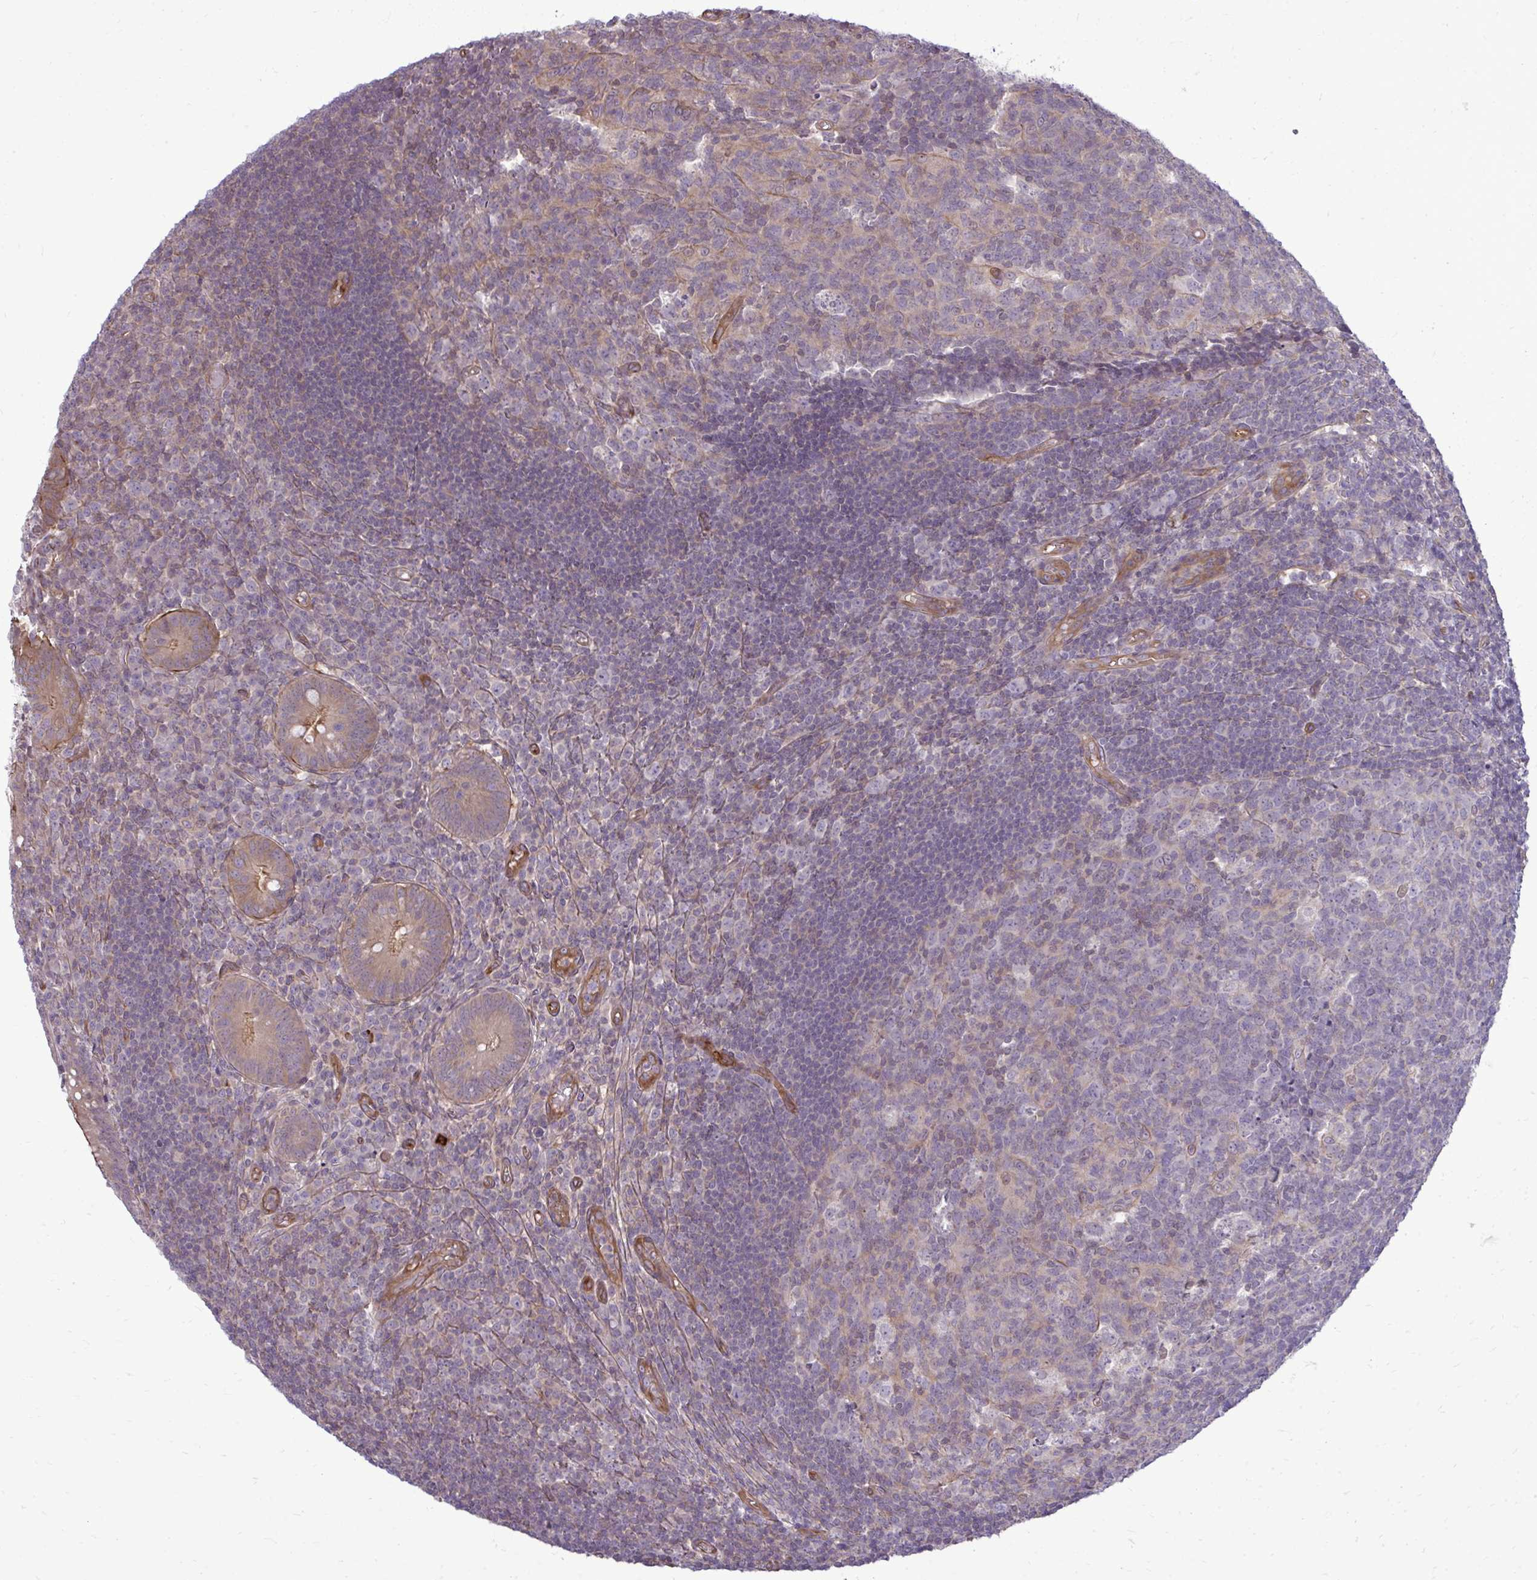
{"staining": {"intensity": "moderate", "quantity": ">75%", "location": "cytoplasmic/membranous"}, "tissue": "appendix", "cell_type": "Glandular cells", "image_type": "normal", "snomed": [{"axis": "morphology", "description": "Normal tissue, NOS"}, {"axis": "topography", "description": "Appendix"}], "caption": "The micrograph displays immunohistochemical staining of unremarkable appendix. There is moderate cytoplasmic/membranous staining is appreciated in about >75% of glandular cells. The staining was performed using DAB (3,3'-diaminobenzidine), with brown indicating positive protein expression. Nuclei are stained blue with hematoxylin.", "gene": "FUT10", "patient": {"sex": "male", "age": 18}}